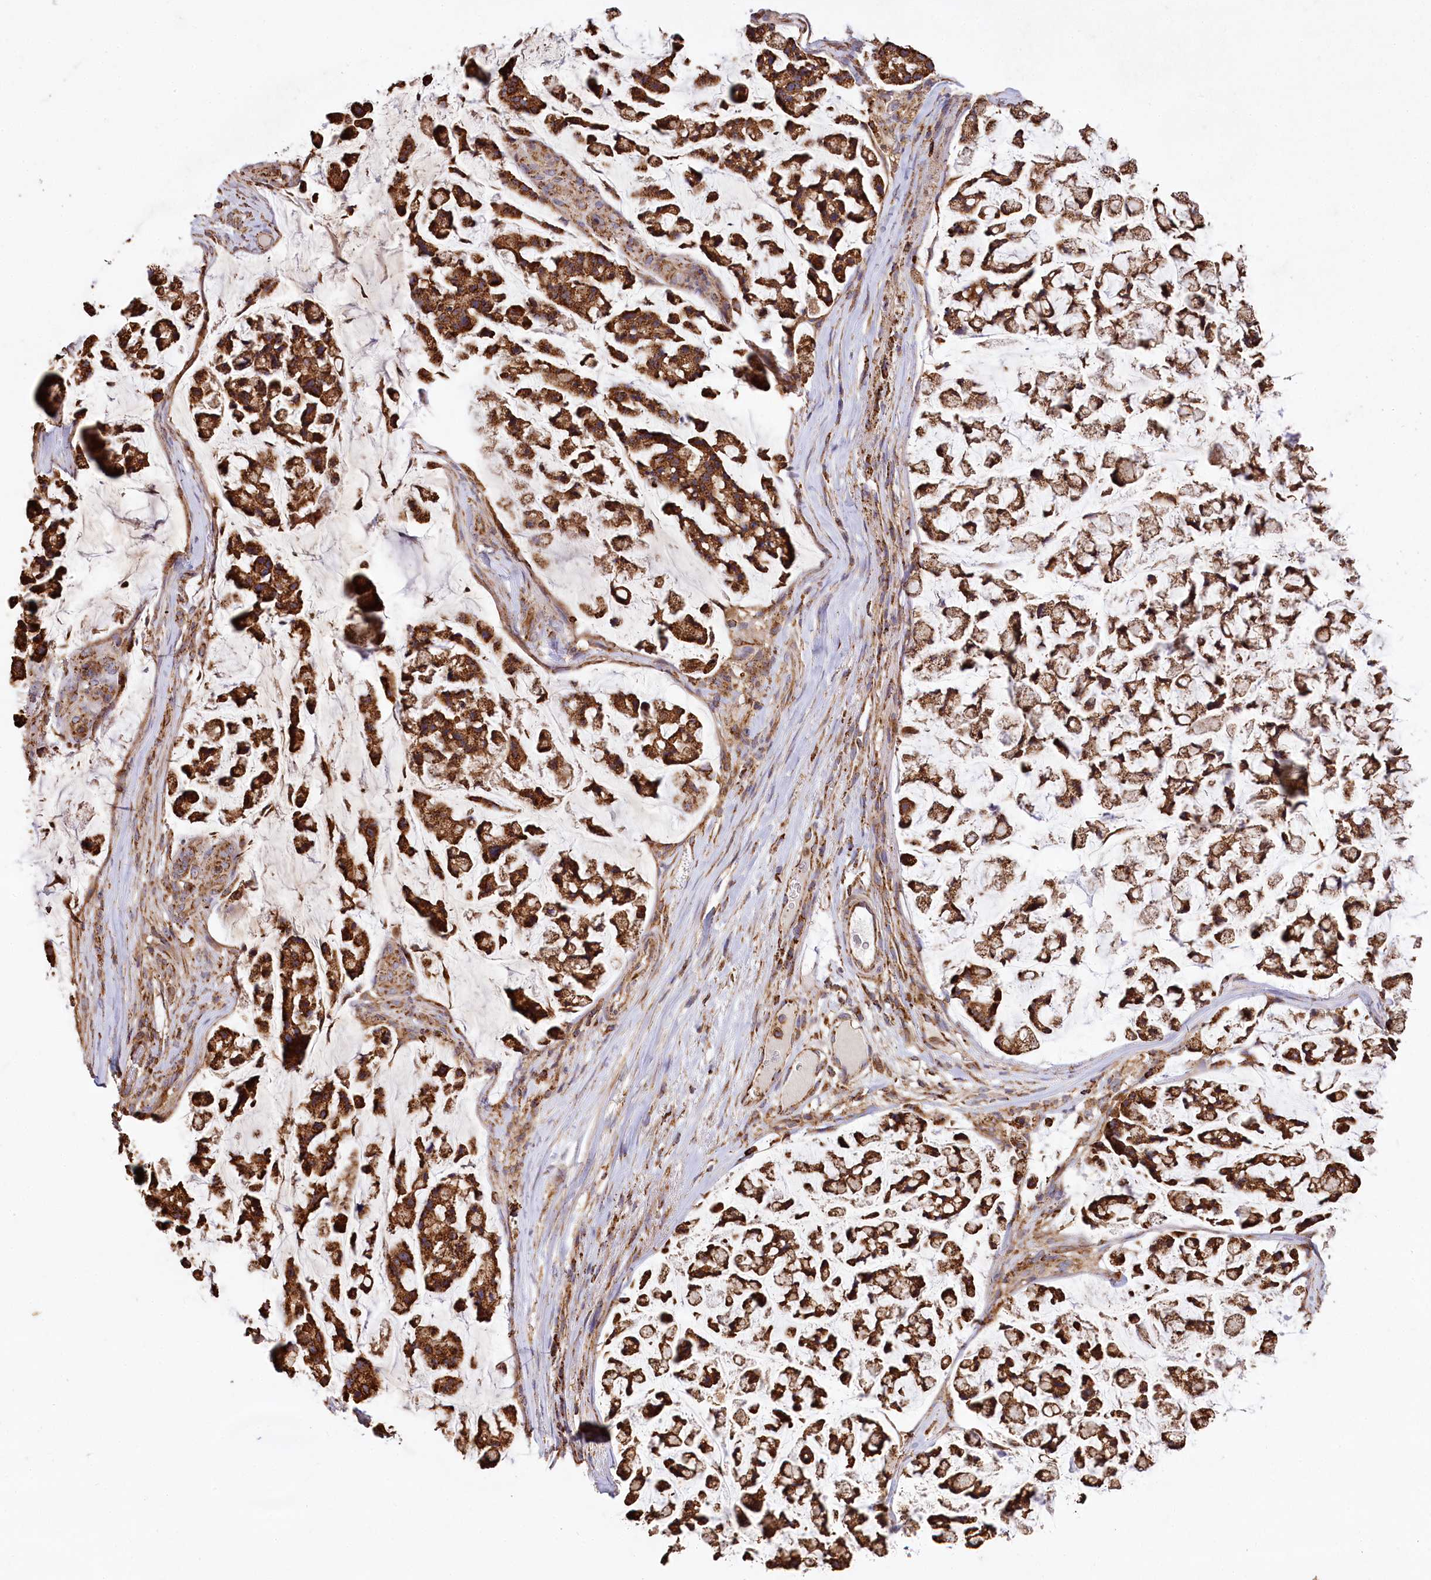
{"staining": {"intensity": "strong", "quantity": ">75%", "location": "cytoplasmic/membranous"}, "tissue": "stomach cancer", "cell_type": "Tumor cells", "image_type": "cancer", "snomed": [{"axis": "morphology", "description": "Adenocarcinoma, NOS"}, {"axis": "topography", "description": "Stomach, lower"}], "caption": "The immunohistochemical stain labels strong cytoplasmic/membranous staining in tumor cells of stomach cancer tissue.", "gene": "CARD19", "patient": {"sex": "male", "age": 67}}